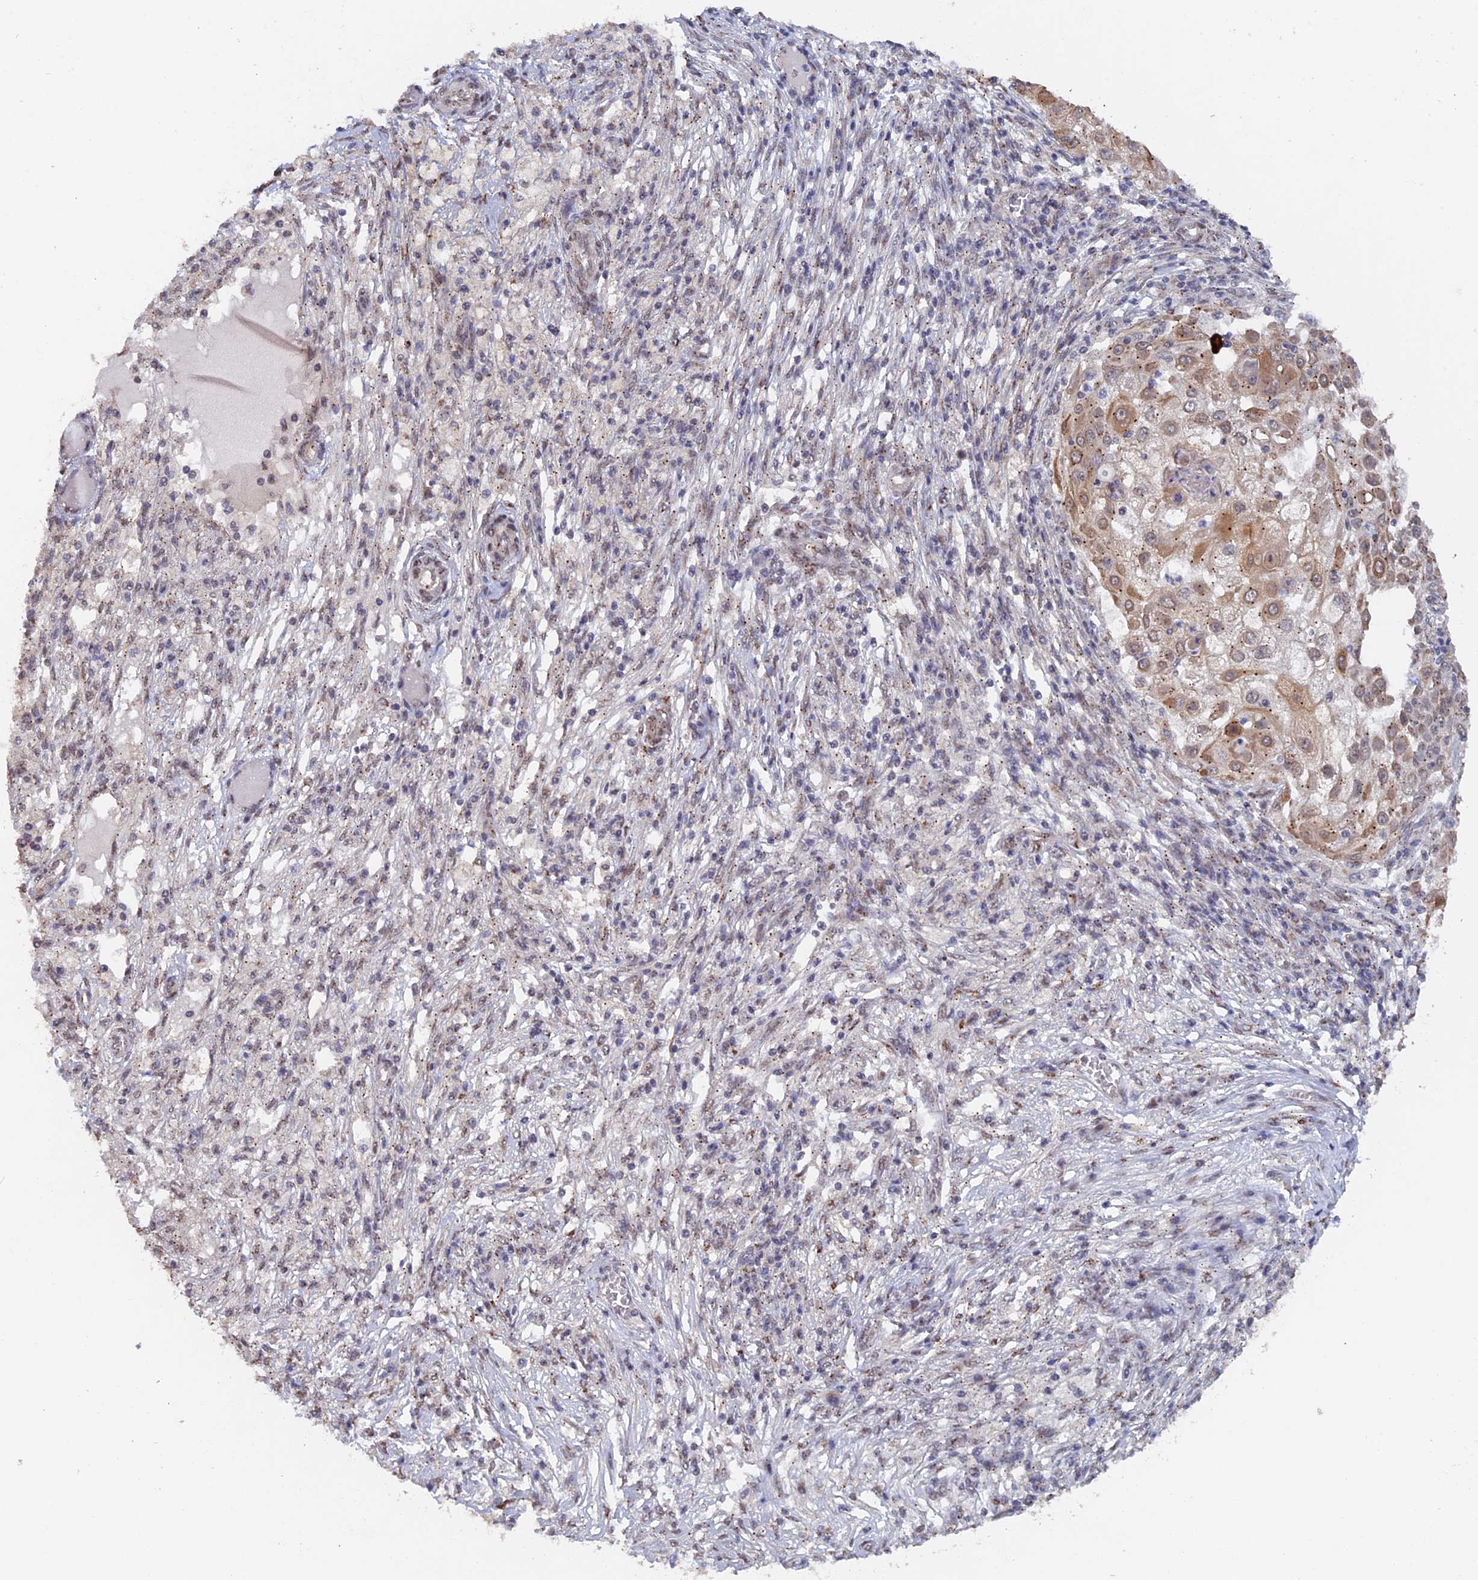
{"staining": {"intensity": "moderate", "quantity": "25%-75%", "location": "cytoplasmic/membranous"}, "tissue": "ovarian cancer", "cell_type": "Tumor cells", "image_type": "cancer", "snomed": [{"axis": "morphology", "description": "Carcinoma, endometroid"}, {"axis": "topography", "description": "Ovary"}], "caption": "Moderate cytoplasmic/membranous expression for a protein is seen in about 25%-75% of tumor cells of ovarian cancer using immunohistochemistry (IHC).", "gene": "PIGQ", "patient": {"sex": "female", "age": 42}}